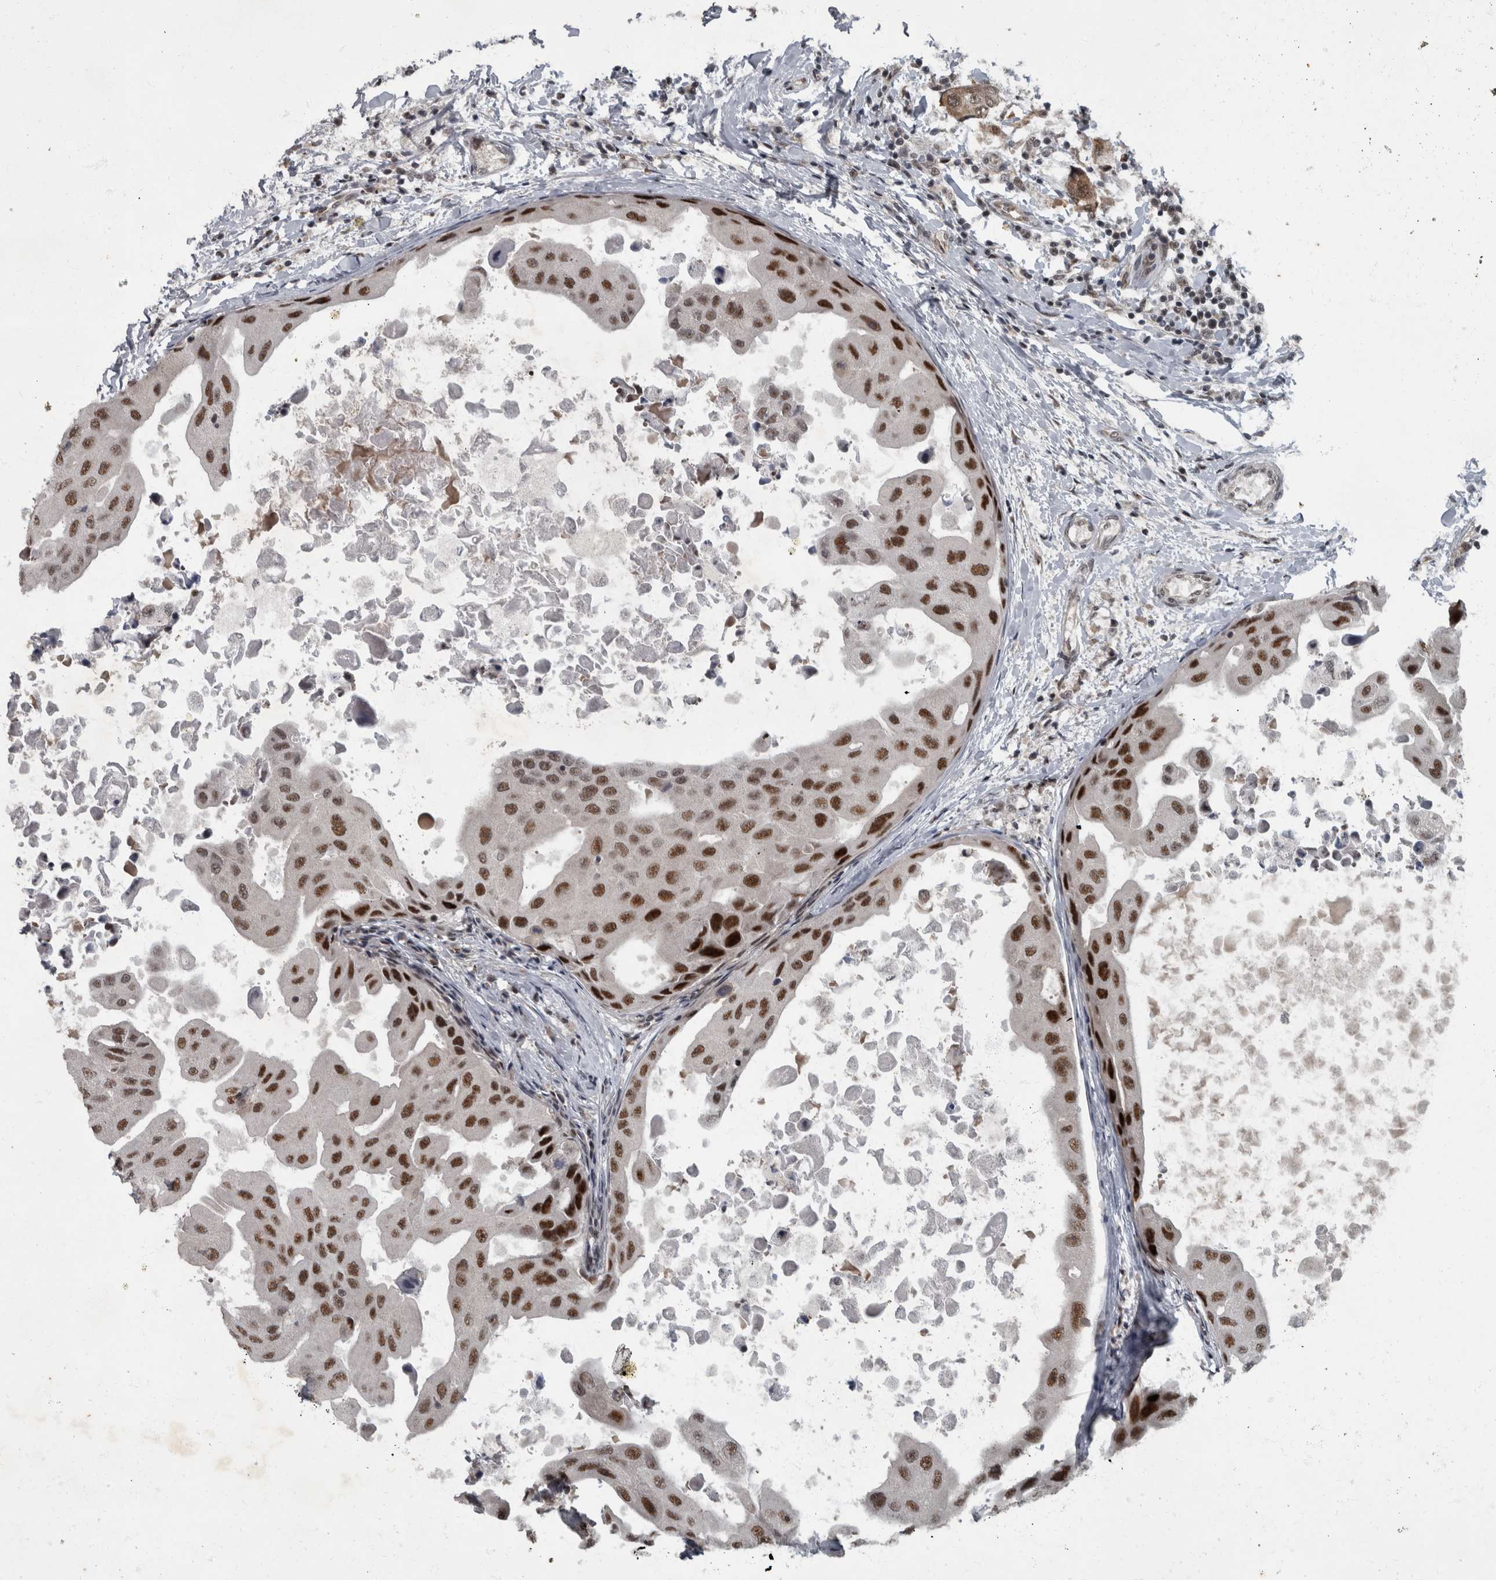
{"staining": {"intensity": "strong", "quantity": "25%-75%", "location": "nuclear"}, "tissue": "breast cancer", "cell_type": "Tumor cells", "image_type": "cancer", "snomed": [{"axis": "morphology", "description": "Duct carcinoma"}, {"axis": "topography", "description": "Breast"}], "caption": "Breast intraductal carcinoma stained for a protein (brown) reveals strong nuclear positive positivity in approximately 25%-75% of tumor cells.", "gene": "WDR33", "patient": {"sex": "female", "age": 27}}